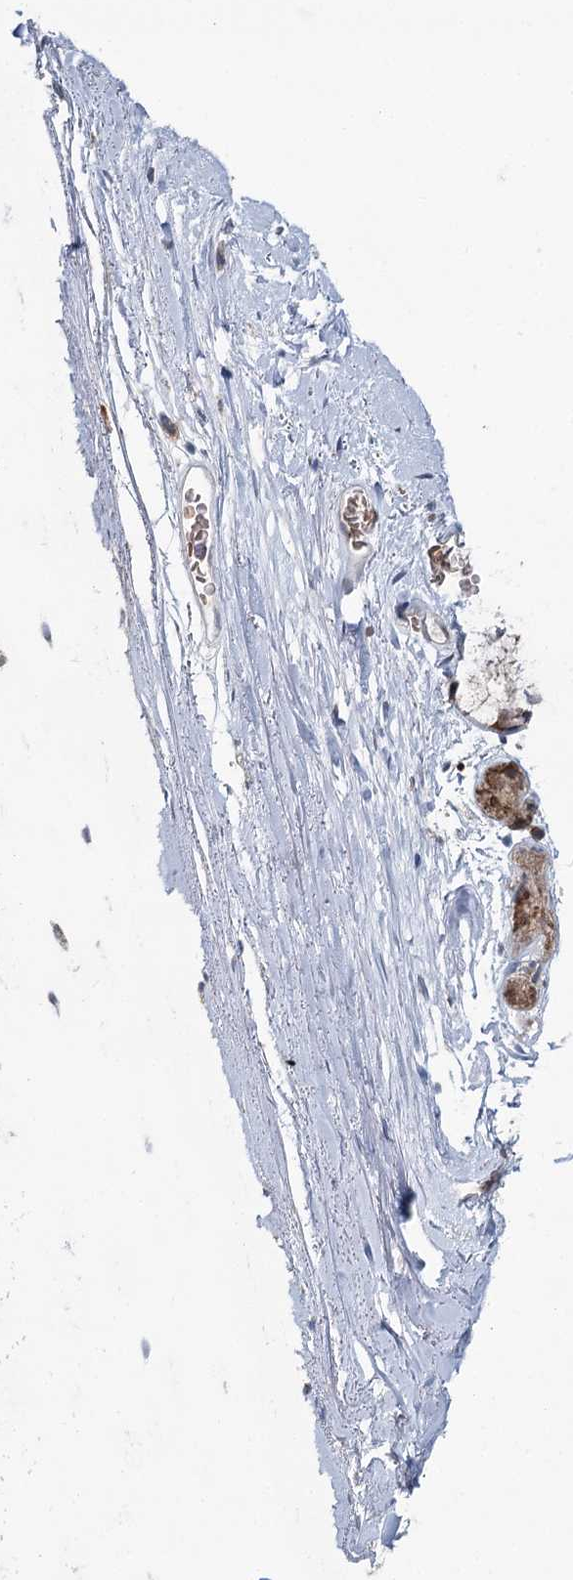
{"staining": {"intensity": "weak", "quantity": "25%-75%", "location": "cytoplasmic/membranous"}, "tissue": "adipose tissue", "cell_type": "Adipocytes", "image_type": "normal", "snomed": [{"axis": "morphology", "description": "Normal tissue, NOS"}, {"axis": "topography", "description": "Lymph node"}, {"axis": "topography", "description": "Bronchus"}], "caption": "This image exhibits immunohistochemistry staining of unremarkable human adipose tissue, with low weak cytoplasmic/membranous expression in approximately 25%-75% of adipocytes.", "gene": "ADK", "patient": {"sex": "male", "age": 63}}